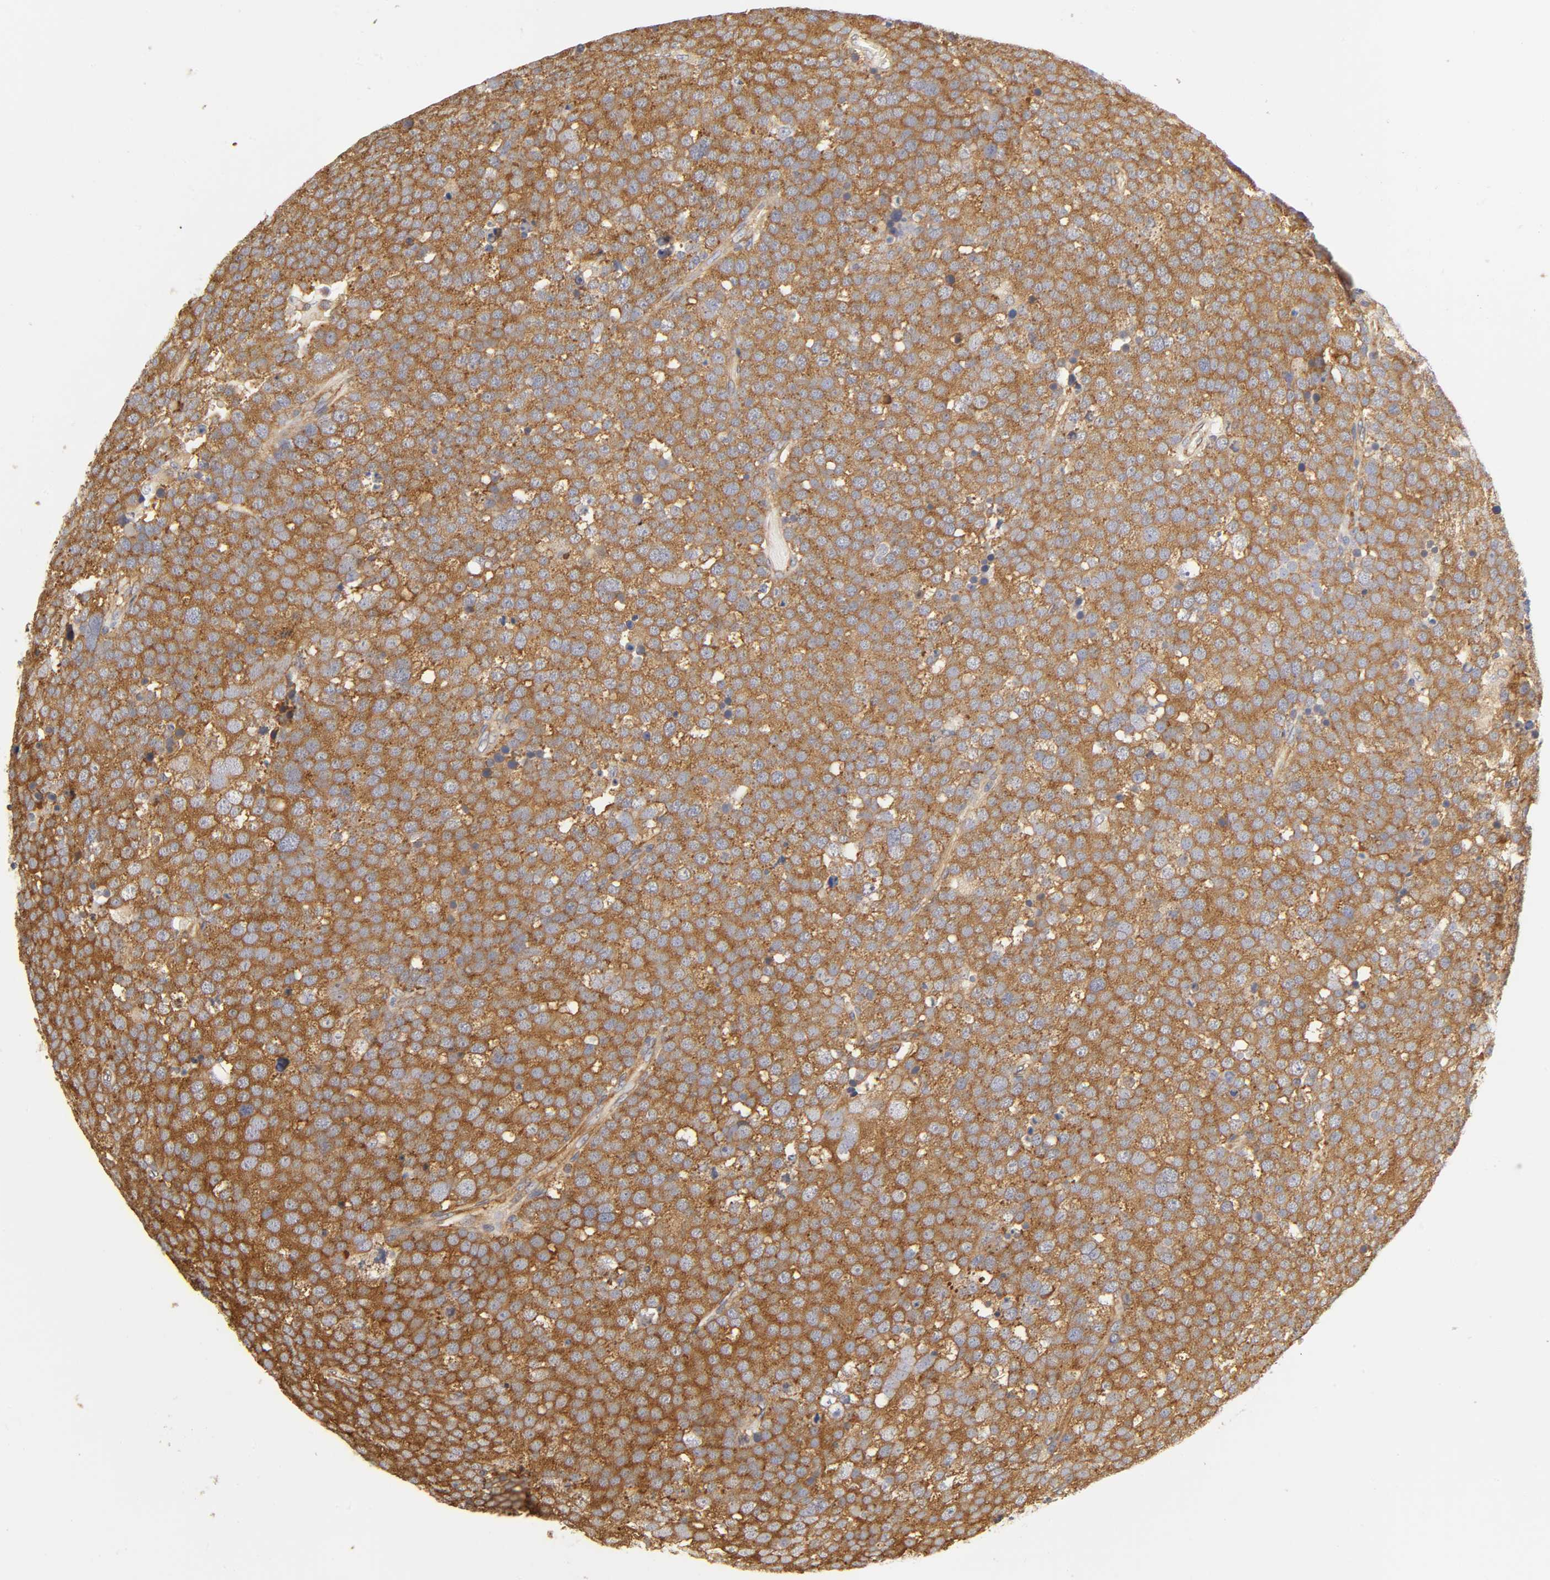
{"staining": {"intensity": "strong", "quantity": ">75%", "location": "cytoplasmic/membranous"}, "tissue": "testis cancer", "cell_type": "Tumor cells", "image_type": "cancer", "snomed": [{"axis": "morphology", "description": "Seminoma, NOS"}, {"axis": "topography", "description": "Testis"}], "caption": "DAB (3,3'-diaminobenzidine) immunohistochemical staining of testis seminoma exhibits strong cytoplasmic/membranous protein positivity in about >75% of tumor cells.", "gene": "RPL14", "patient": {"sex": "male", "age": 71}}